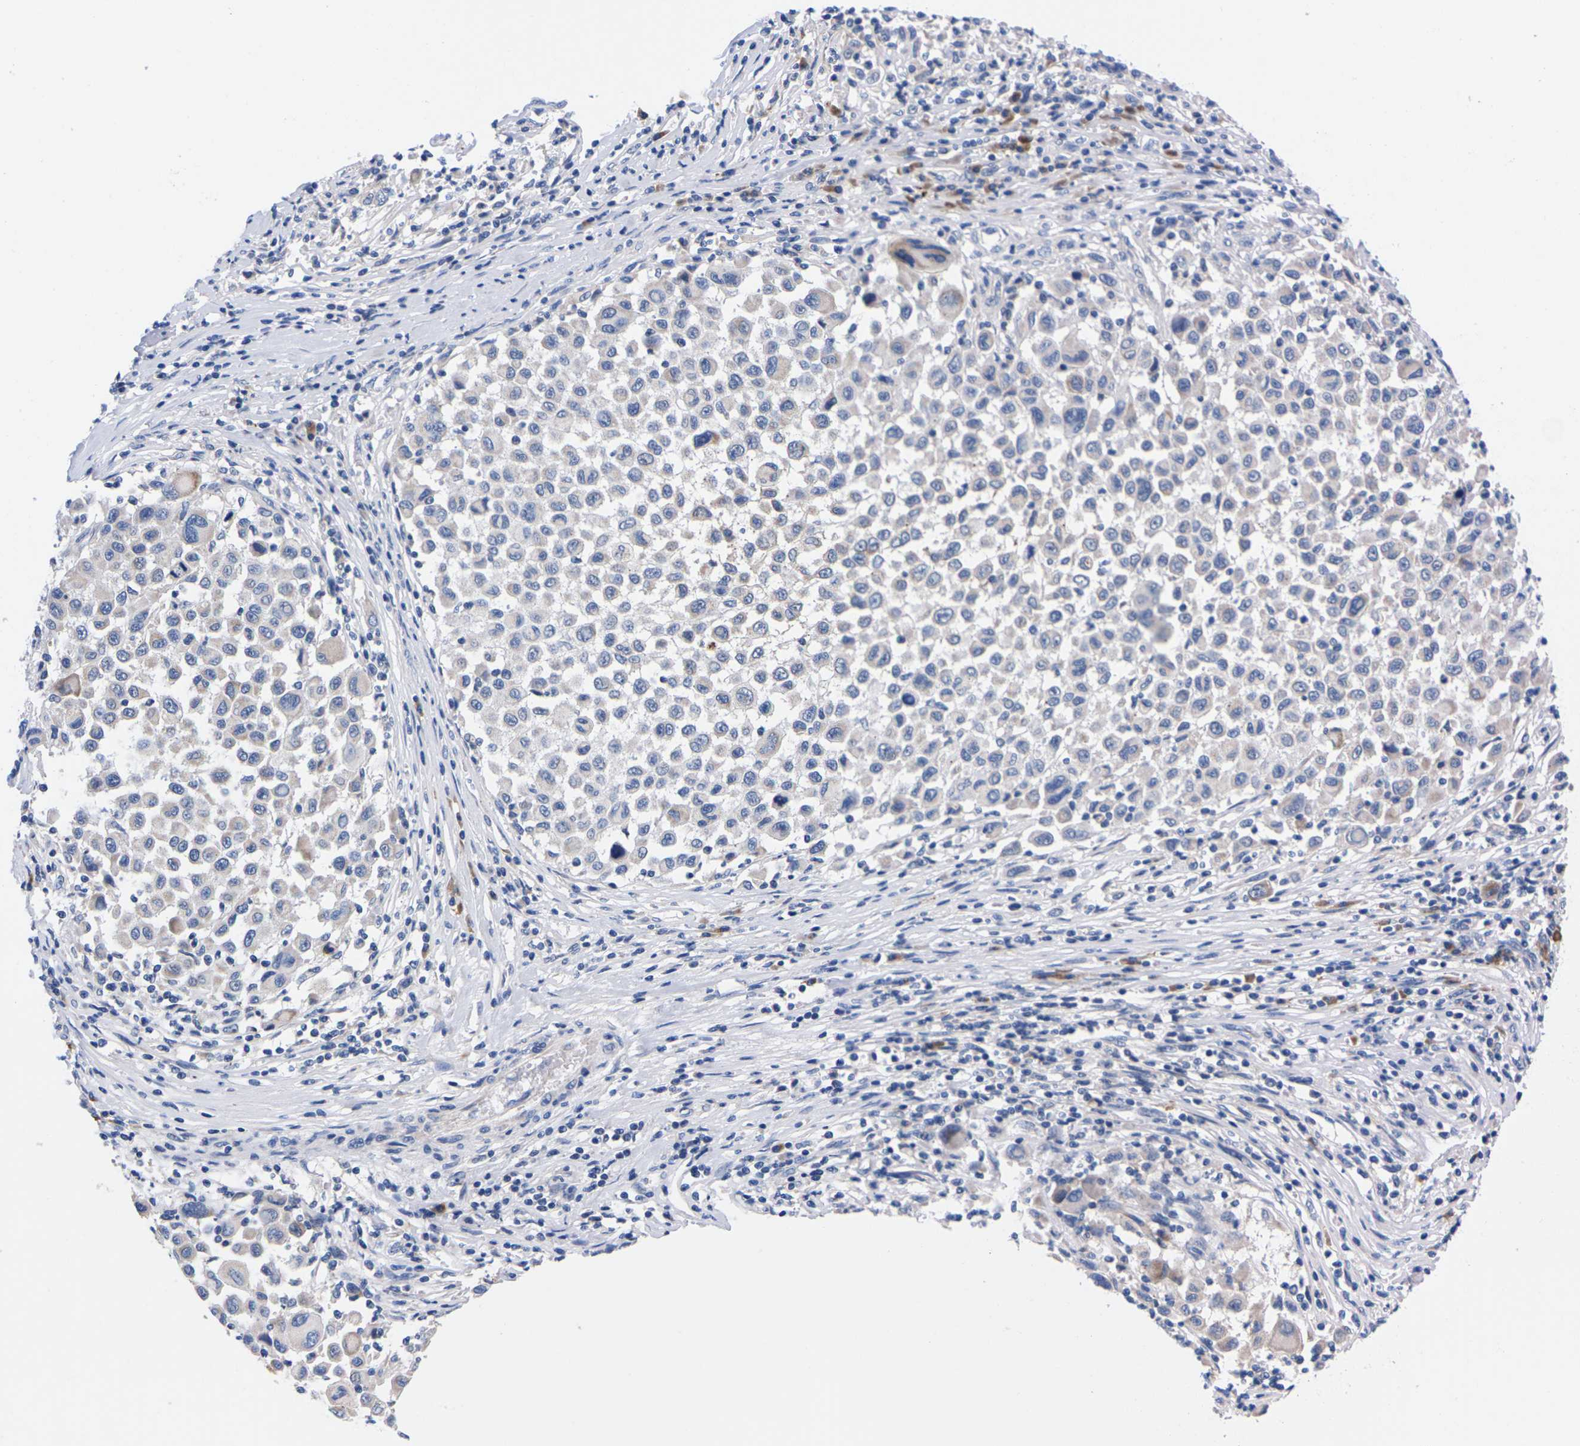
{"staining": {"intensity": "negative", "quantity": "none", "location": "none"}, "tissue": "melanoma", "cell_type": "Tumor cells", "image_type": "cancer", "snomed": [{"axis": "morphology", "description": "Malignant melanoma, Metastatic site"}, {"axis": "topography", "description": "Lymph node"}], "caption": "Human melanoma stained for a protein using immunohistochemistry (IHC) displays no staining in tumor cells.", "gene": "FAM210A", "patient": {"sex": "male", "age": 61}}